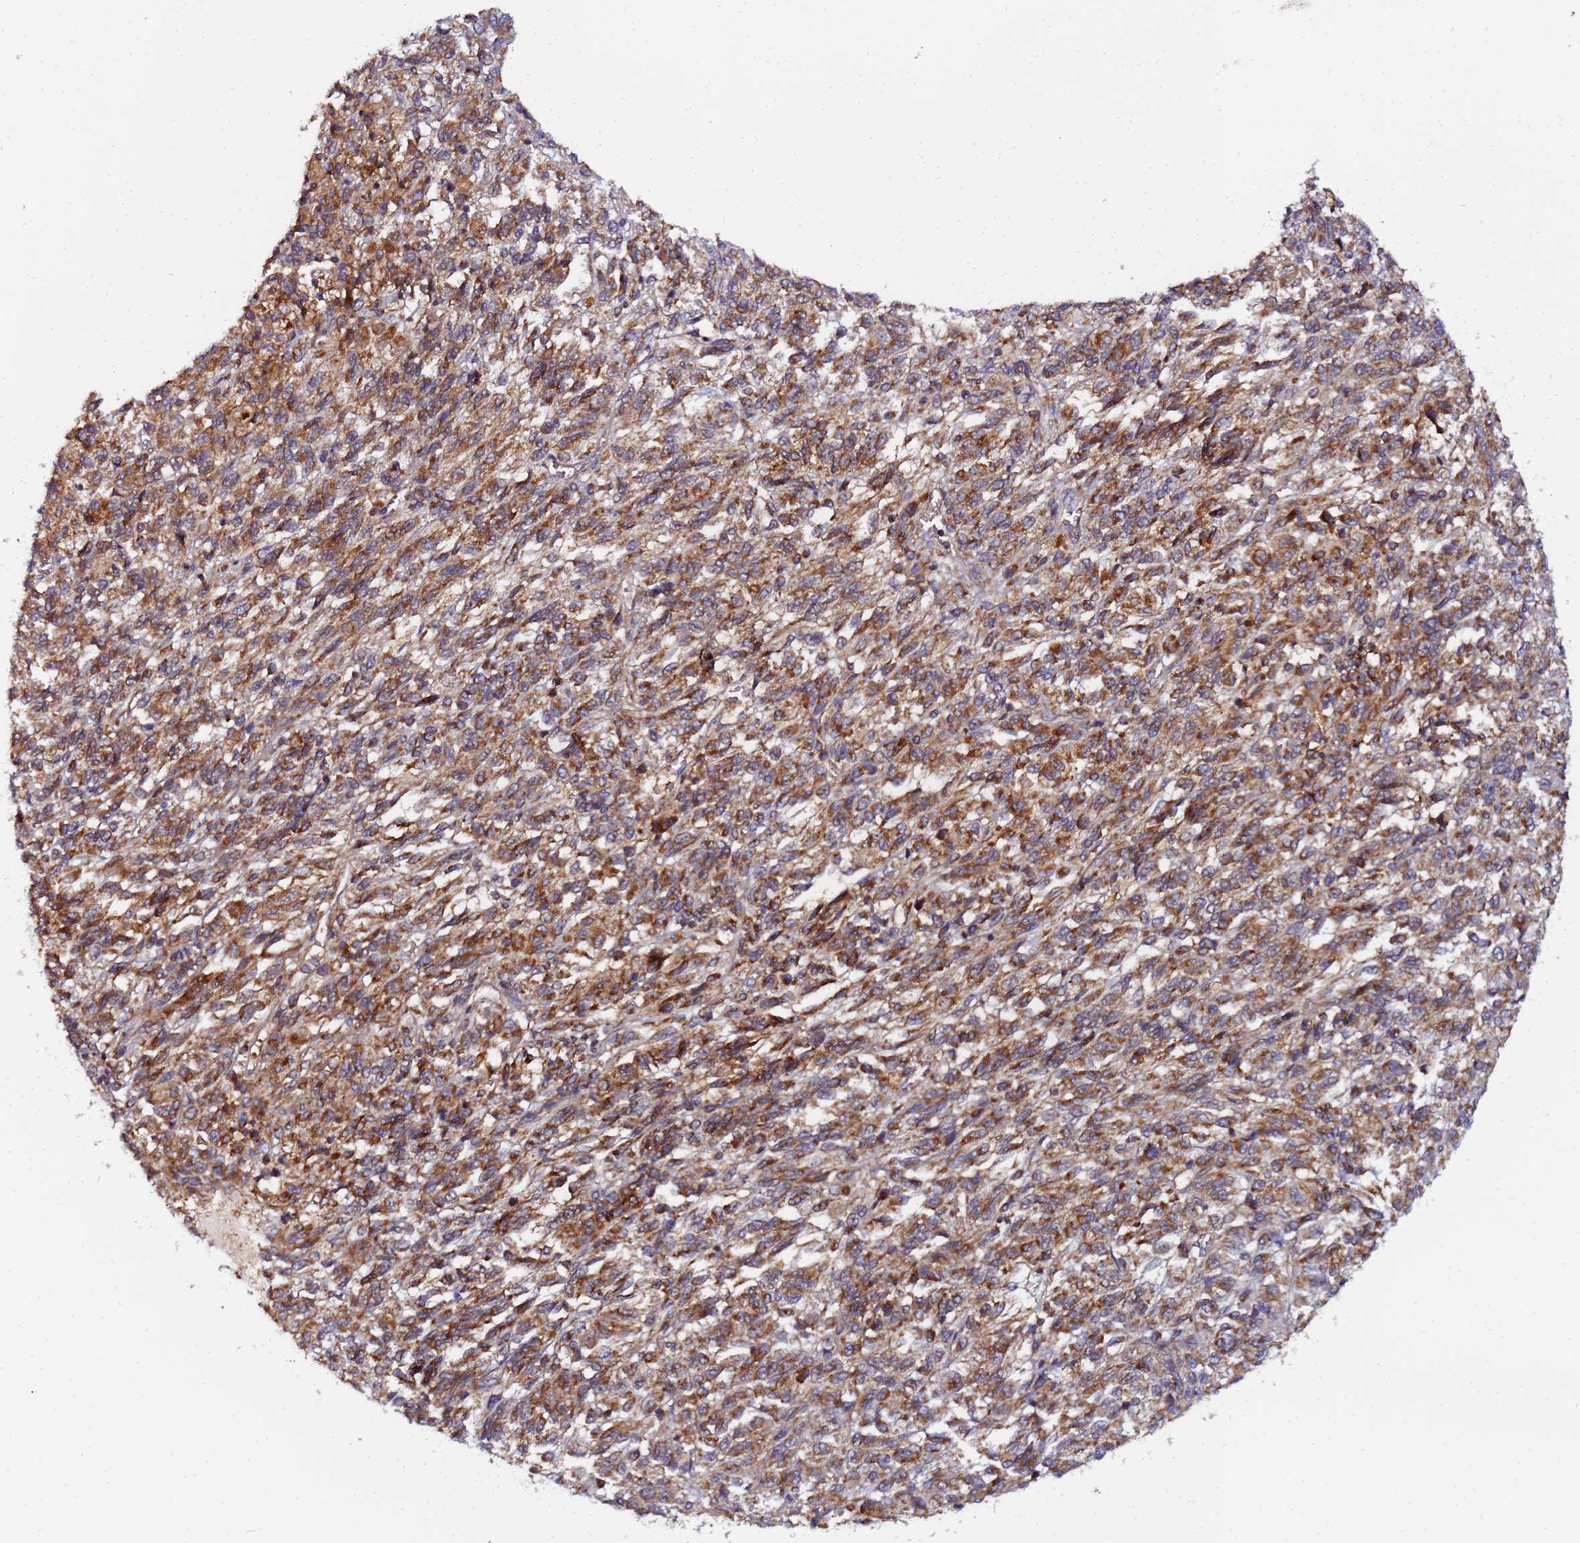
{"staining": {"intensity": "moderate", "quantity": ">75%", "location": "cytoplasmic/membranous"}, "tissue": "melanoma", "cell_type": "Tumor cells", "image_type": "cancer", "snomed": [{"axis": "morphology", "description": "Malignant melanoma, Metastatic site"}, {"axis": "topography", "description": "Lung"}], "caption": "Immunohistochemical staining of human malignant melanoma (metastatic site) displays moderate cytoplasmic/membranous protein staining in approximately >75% of tumor cells.", "gene": "CCDC127", "patient": {"sex": "male", "age": 64}}